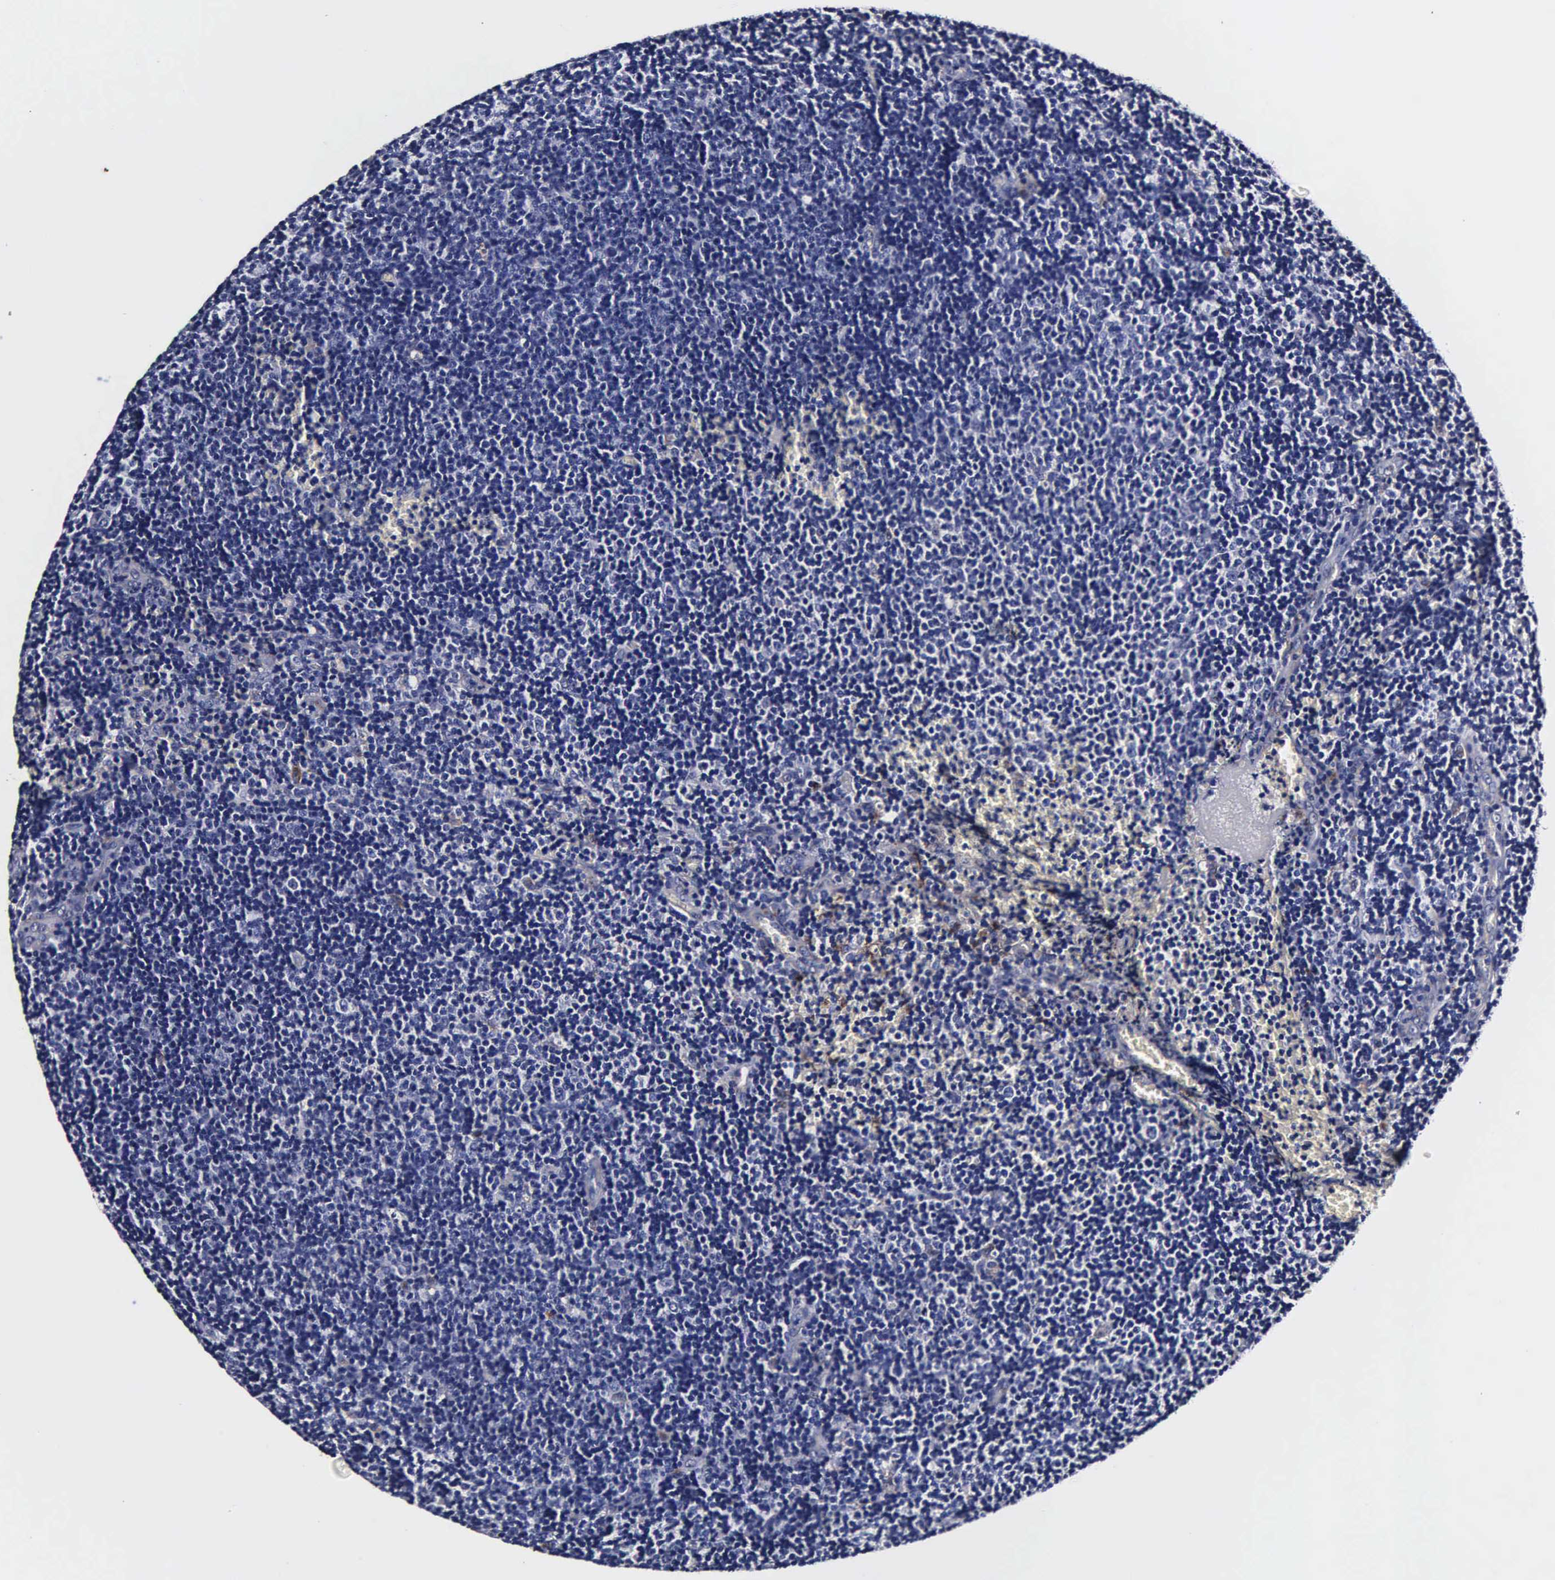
{"staining": {"intensity": "negative", "quantity": "none", "location": "none"}, "tissue": "lymphoma", "cell_type": "Tumor cells", "image_type": "cancer", "snomed": [{"axis": "morphology", "description": "Malignant lymphoma, non-Hodgkin's type, Low grade"}, {"axis": "topography", "description": "Lymph node"}], "caption": "Immunohistochemistry (IHC) of human malignant lymphoma, non-Hodgkin's type (low-grade) displays no expression in tumor cells.", "gene": "CST3", "patient": {"sex": "male", "age": 49}}